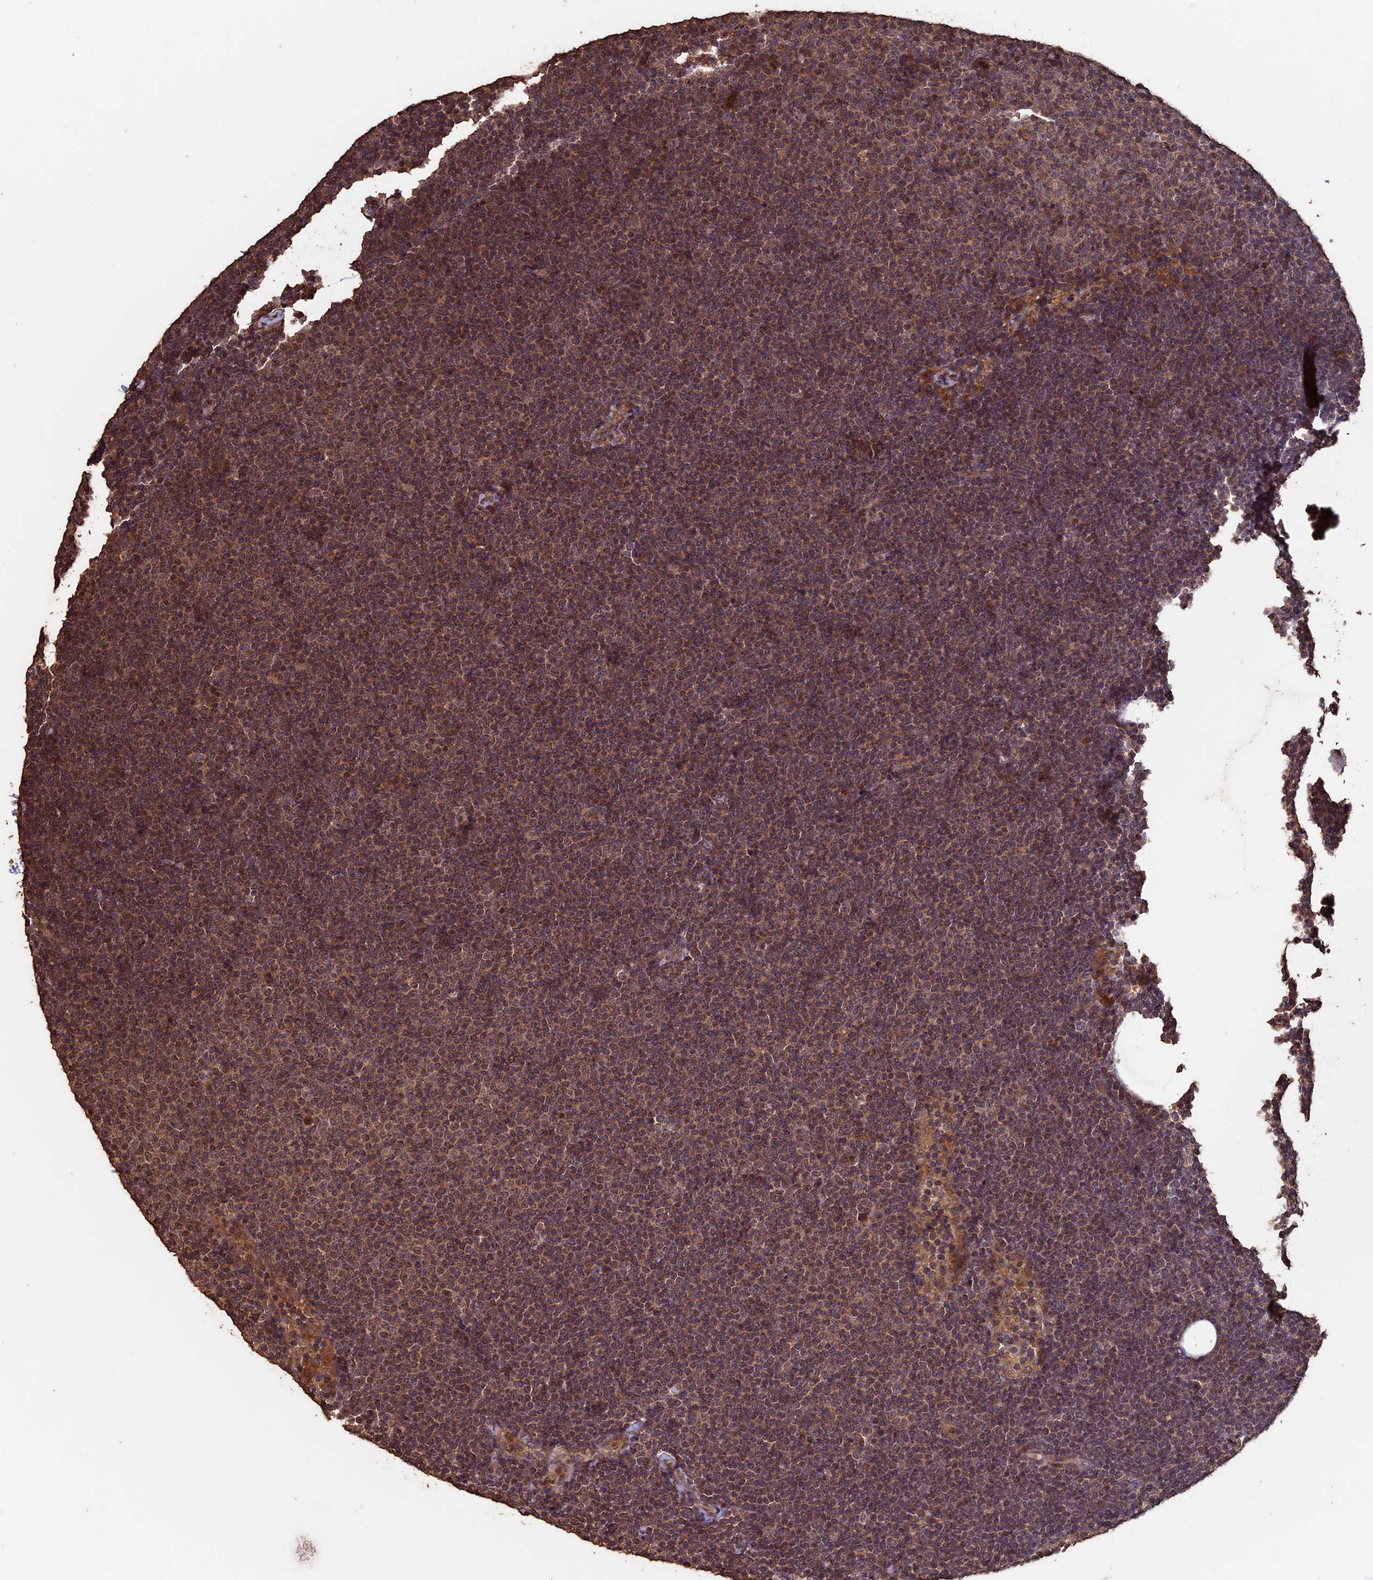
{"staining": {"intensity": "moderate", "quantity": ">75%", "location": "cytoplasmic/membranous,nuclear"}, "tissue": "lymphoma", "cell_type": "Tumor cells", "image_type": "cancer", "snomed": [{"axis": "morphology", "description": "Malignant lymphoma, non-Hodgkin's type, Low grade"}, {"axis": "topography", "description": "Lymph node"}], "caption": "Human low-grade malignant lymphoma, non-Hodgkin's type stained with a brown dye reveals moderate cytoplasmic/membranous and nuclear positive staining in approximately >75% of tumor cells.", "gene": "HUNK", "patient": {"sex": "female", "age": 53}}